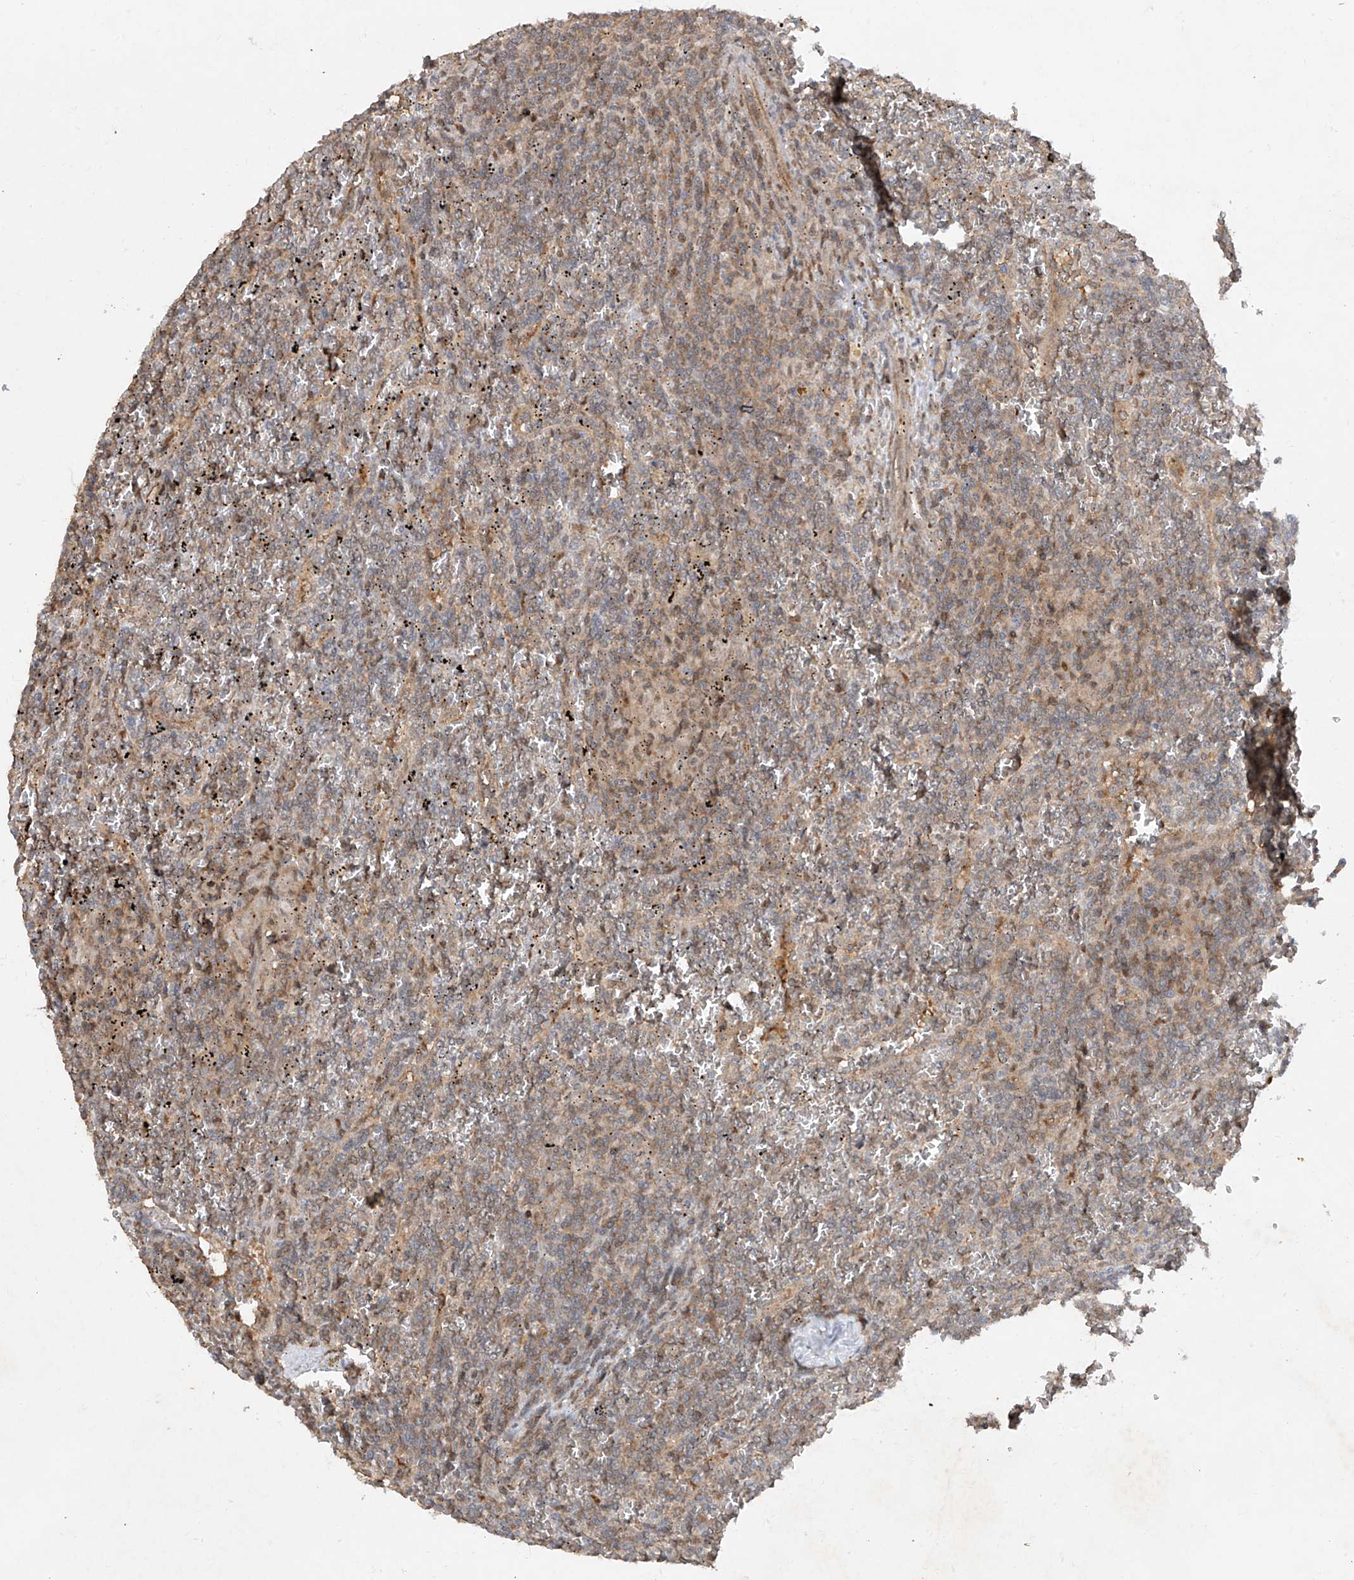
{"staining": {"intensity": "weak", "quantity": "<25%", "location": "cytoplasmic/membranous"}, "tissue": "lymphoma", "cell_type": "Tumor cells", "image_type": "cancer", "snomed": [{"axis": "morphology", "description": "Malignant lymphoma, non-Hodgkin's type, Low grade"}, {"axis": "topography", "description": "Spleen"}], "caption": "Immunohistochemistry of malignant lymphoma, non-Hodgkin's type (low-grade) exhibits no staining in tumor cells. (DAB (3,3'-diaminobenzidine) IHC, high magnification).", "gene": "ZNF358", "patient": {"sex": "female", "age": 19}}